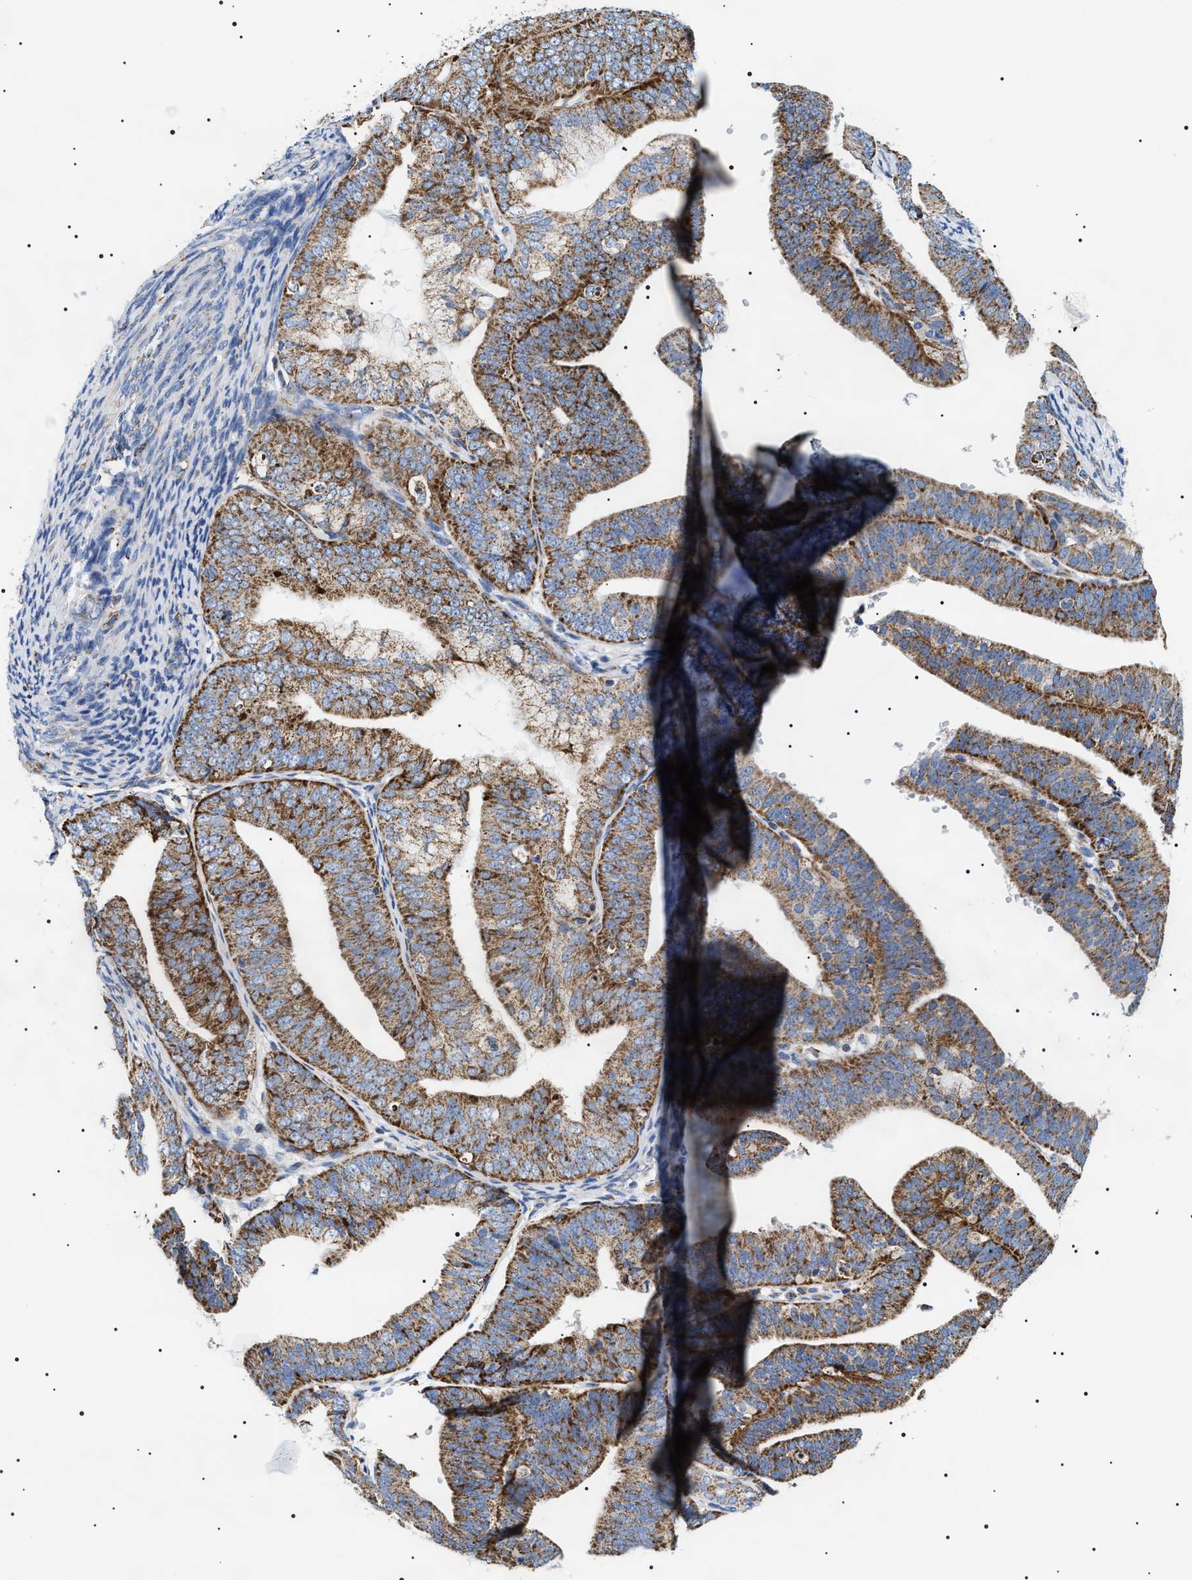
{"staining": {"intensity": "strong", "quantity": ">75%", "location": "cytoplasmic/membranous"}, "tissue": "endometrial cancer", "cell_type": "Tumor cells", "image_type": "cancer", "snomed": [{"axis": "morphology", "description": "Adenocarcinoma, NOS"}, {"axis": "topography", "description": "Endometrium"}], "caption": "Strong cytoplasmic/membranous protein positivity is appreciated in approximately >75% of tumor cells in endometrial cancer (adenocarcinoma). (DAB (3,3'-diaminobenzidine) IHC with brightfield microscopy, high magnification).", "gene": "OXSM", "patient": {"sex": "female", "age": 63}}